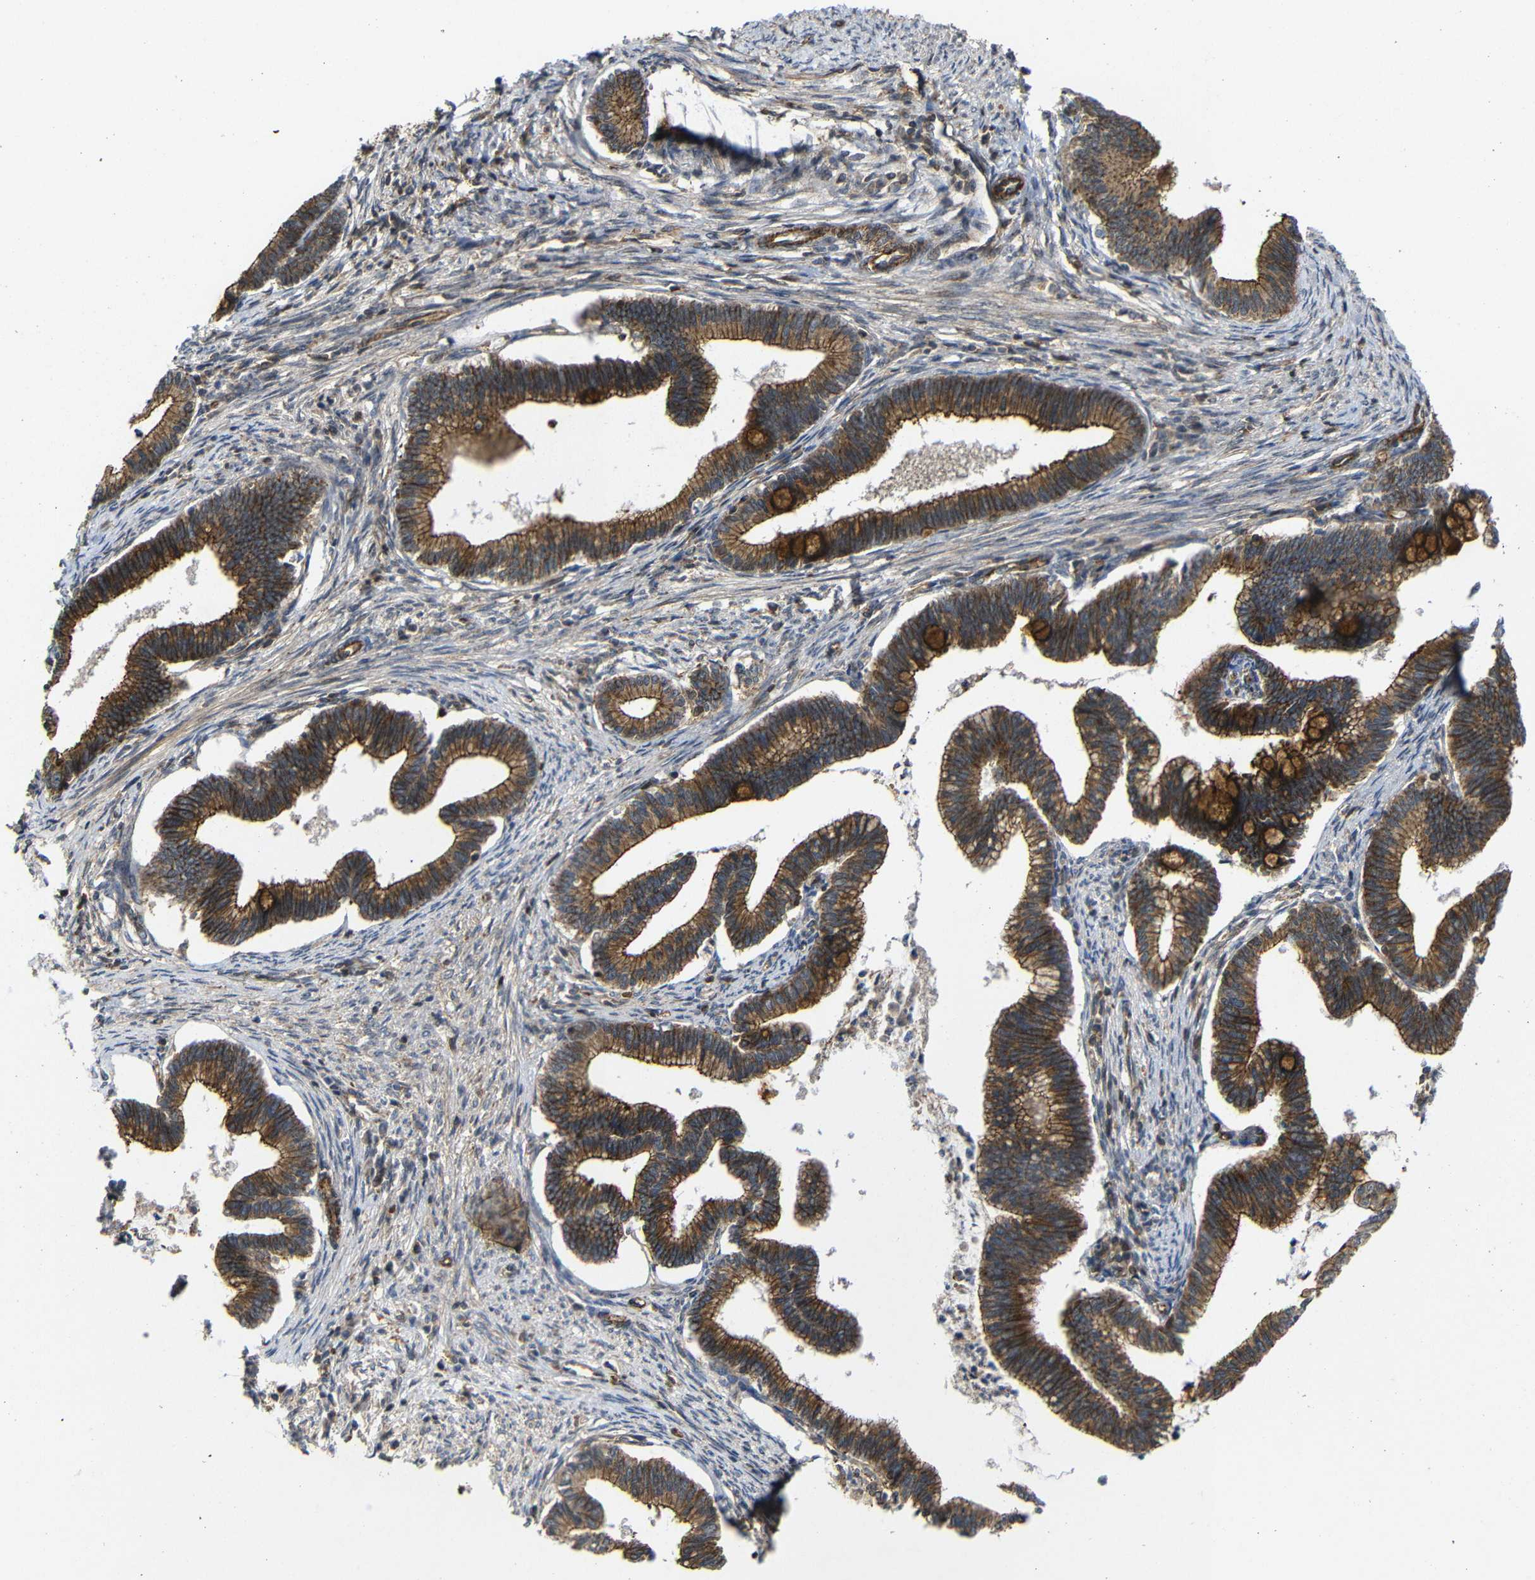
{"staining": {"intensity": "moderate", "quantity": ">75%", "location": "cytoplasmic/membranous"}, "tissue": "cervical cancer", "cell_type": "Tumor cells", "image_type": "cancer", "snomed": [{"axis": "morphology", "description": "Adenocarcinoma, NOS"}, {"axis": "topography", "description": "Cervix"}], "caption": "The photomicrograph reveals a brown stain indicating the presence of a protein in the cytoplasmic/membranous of tumor cells in cervical adenocarcinoma.", "gene": "NANOS1", "patient": {"sex": "female", "age": 36}}